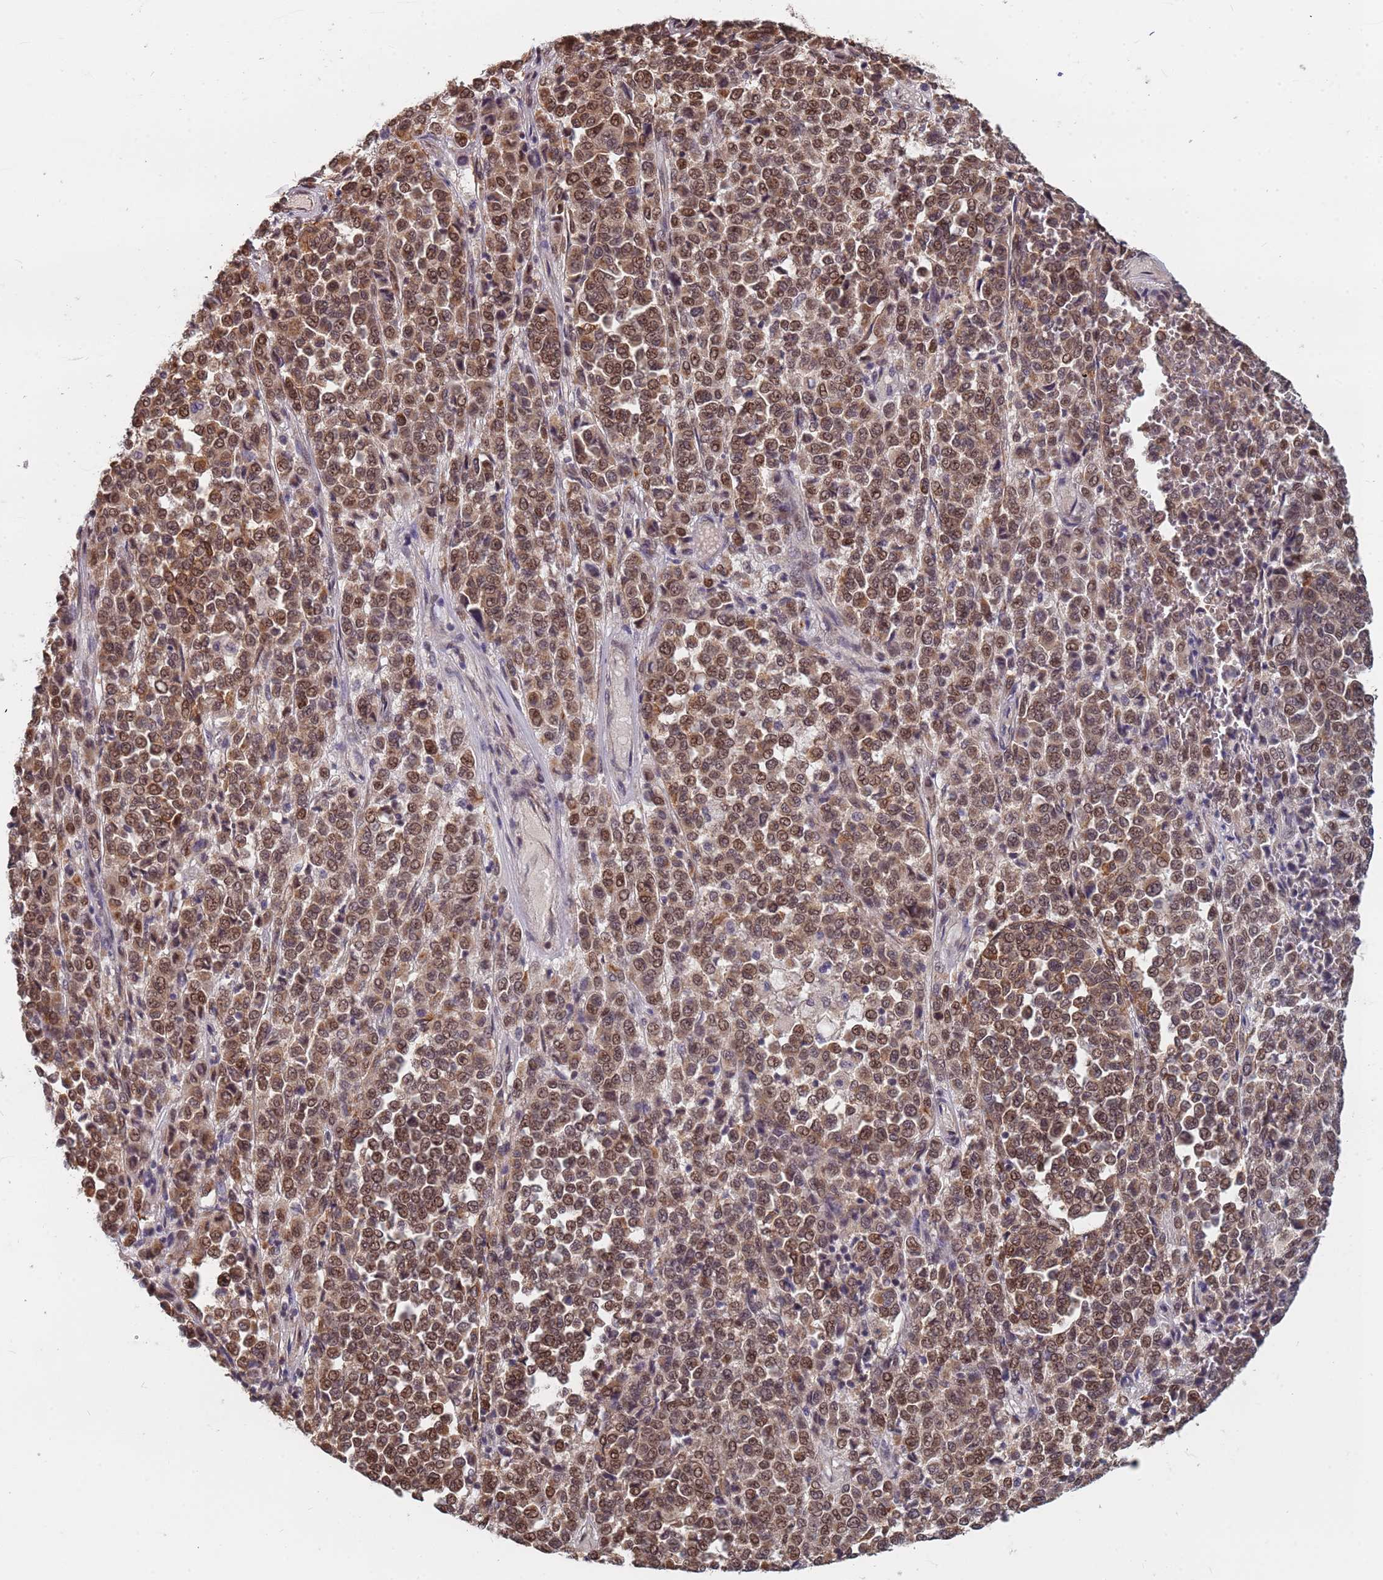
{"staining": {"intensity": "moderate", "quantity": ">75%", "location": "nuclear"}, "tissue": "melanoma", "cell_type": "Tumor cells", "image_type": "cancer", "snomed": [{"axis": "morphology", "description": "Malignant melanoma, Metastatic site"}, {"axis": "topography", "description": "Pancreas"}], "caption": "Immunohistochemistry (DAB) staining of human melanoma demonstrates moderate nuclear protein expression in approximately >75% of tumor cells.", "gene": "DENND2B", "patient": {"sex": "female", "age": 30}}